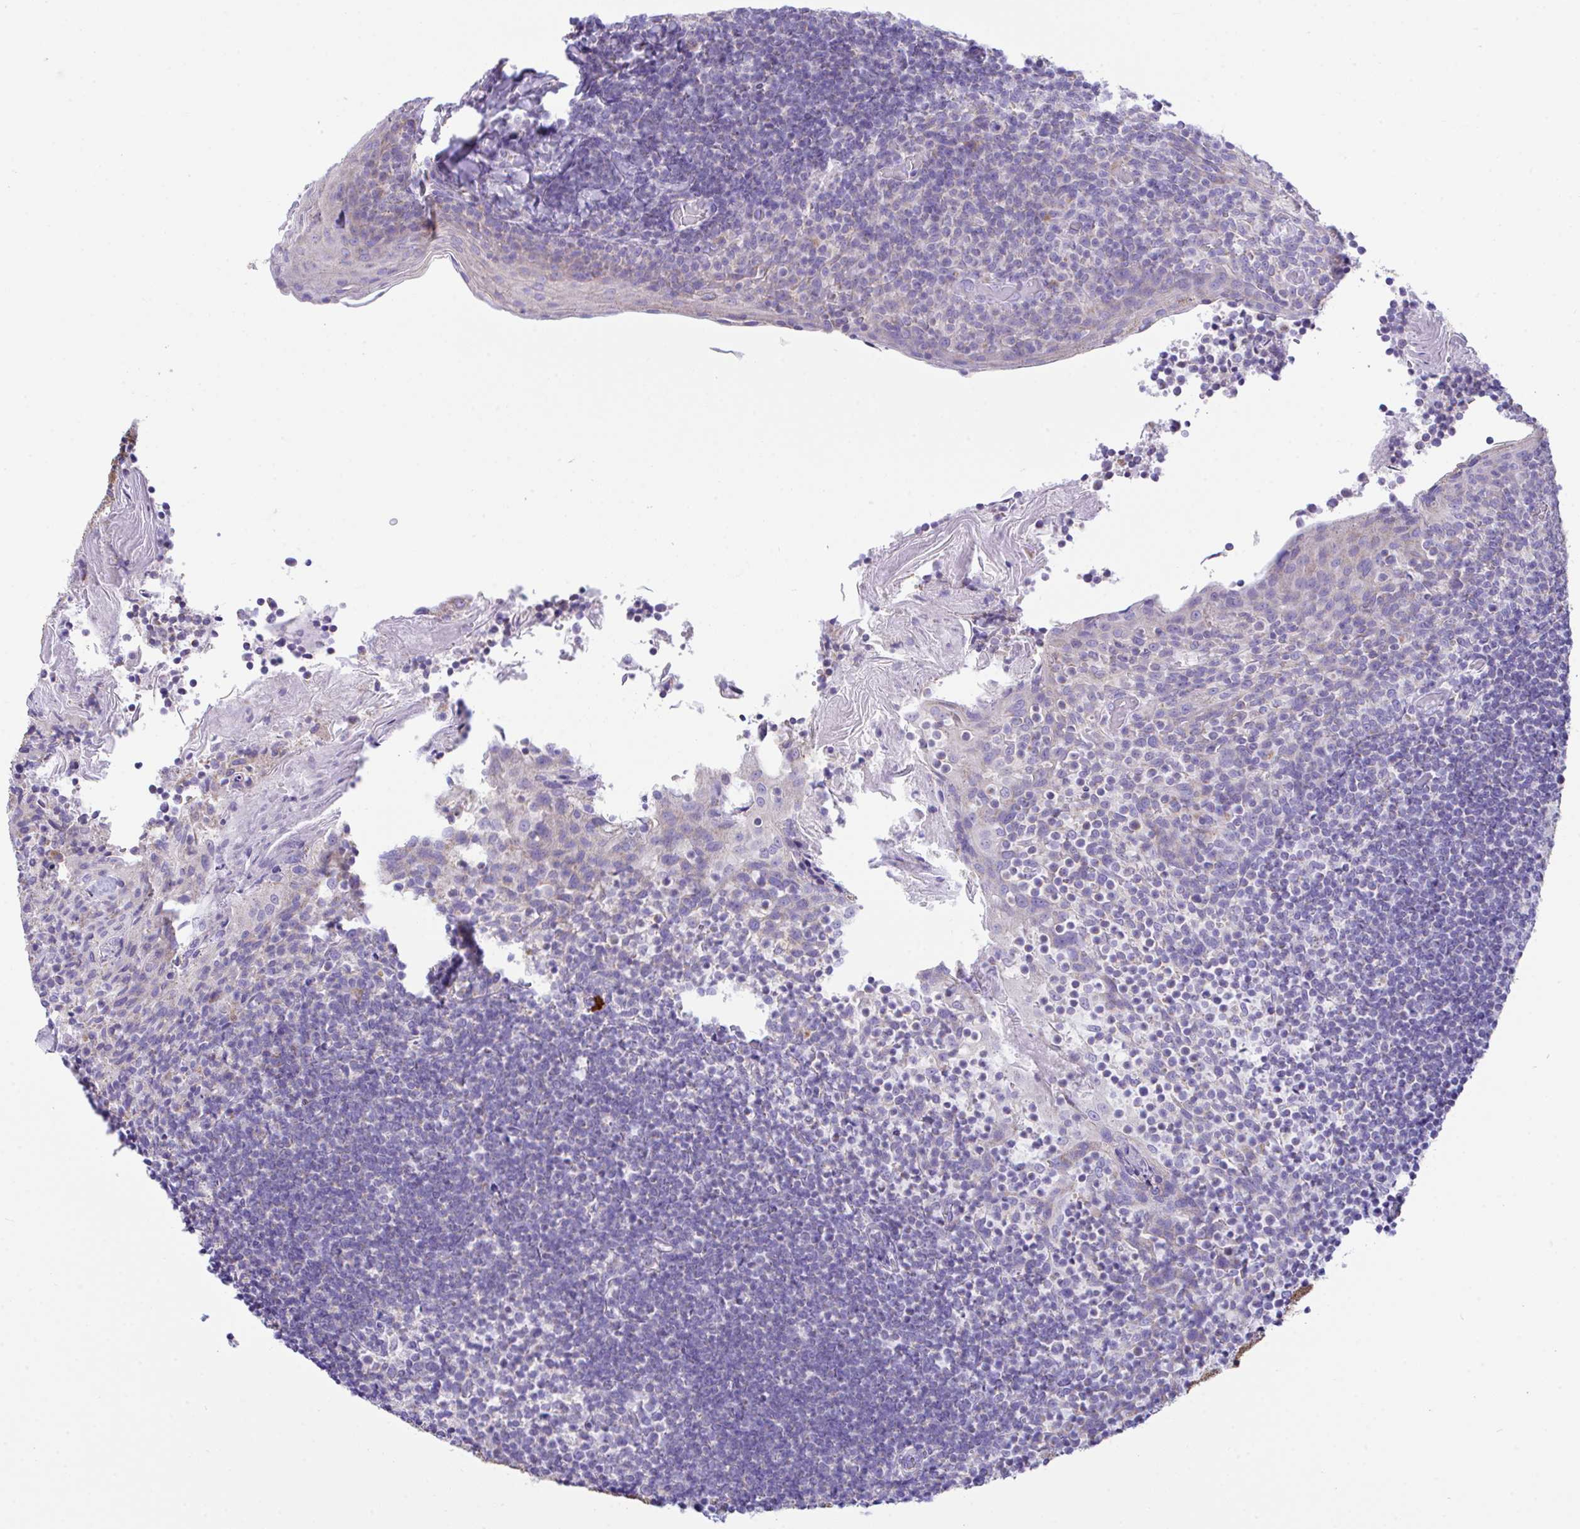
{"staining": {"intensity": "negative", "quantity": "none", "location": "none"}, "tissue": "tonsil", "cell_type": "Germinal center cells", "image_type": "normal", "snomed": [{"axis": "morphology", "description": "Normal tissue, NOS"}, {"axis": "topography", "description": "Tonsil"}], "caption": "Immunohistochemical staining of normal human tonsil shows no significant positivity in germinal center cells.", "gene": "NLRP8", "patient": {"sex": "female", "age": 10}}